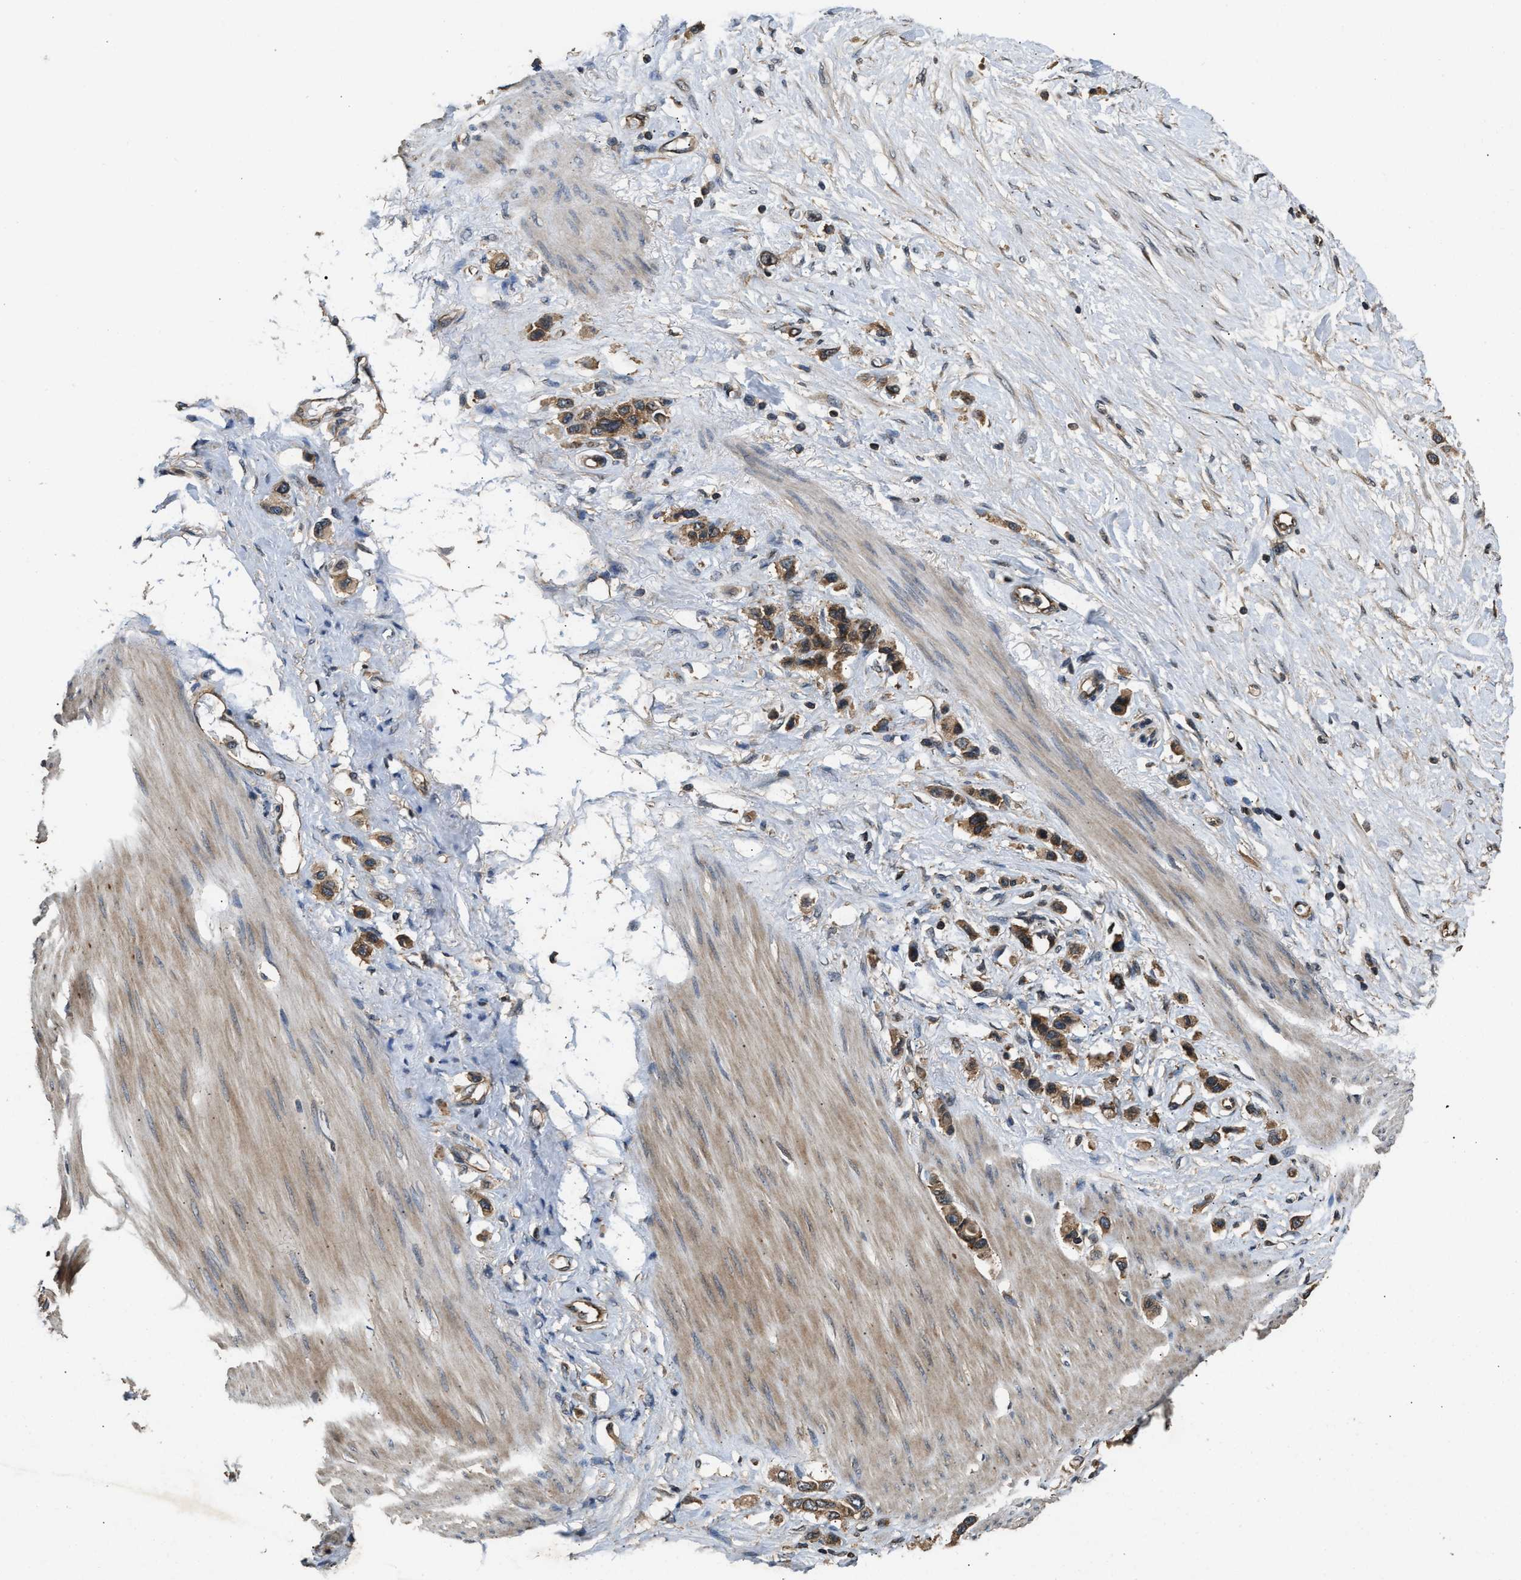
{"staining": {"intensity": "moderate", "quantity": ">75%", "location": "cytoplasmic/membranous"}, "tissue": "stomach cancer", "cell_type": "Tumor cells", "image_type": "cancer", "snomed": [{"axis": "morphology", "description": "Adenocarcinoma, NOS"}, {"axis": "topography", "description": "Stomach"}], "caption": "Protein expression analysis of stomach adenocarcinoma displays moderate cytoplasmic/membranous expression in about >75% of tumor cells.", "gene": "DNAJC2", "patient": {"sex": "female", "age": 65}}